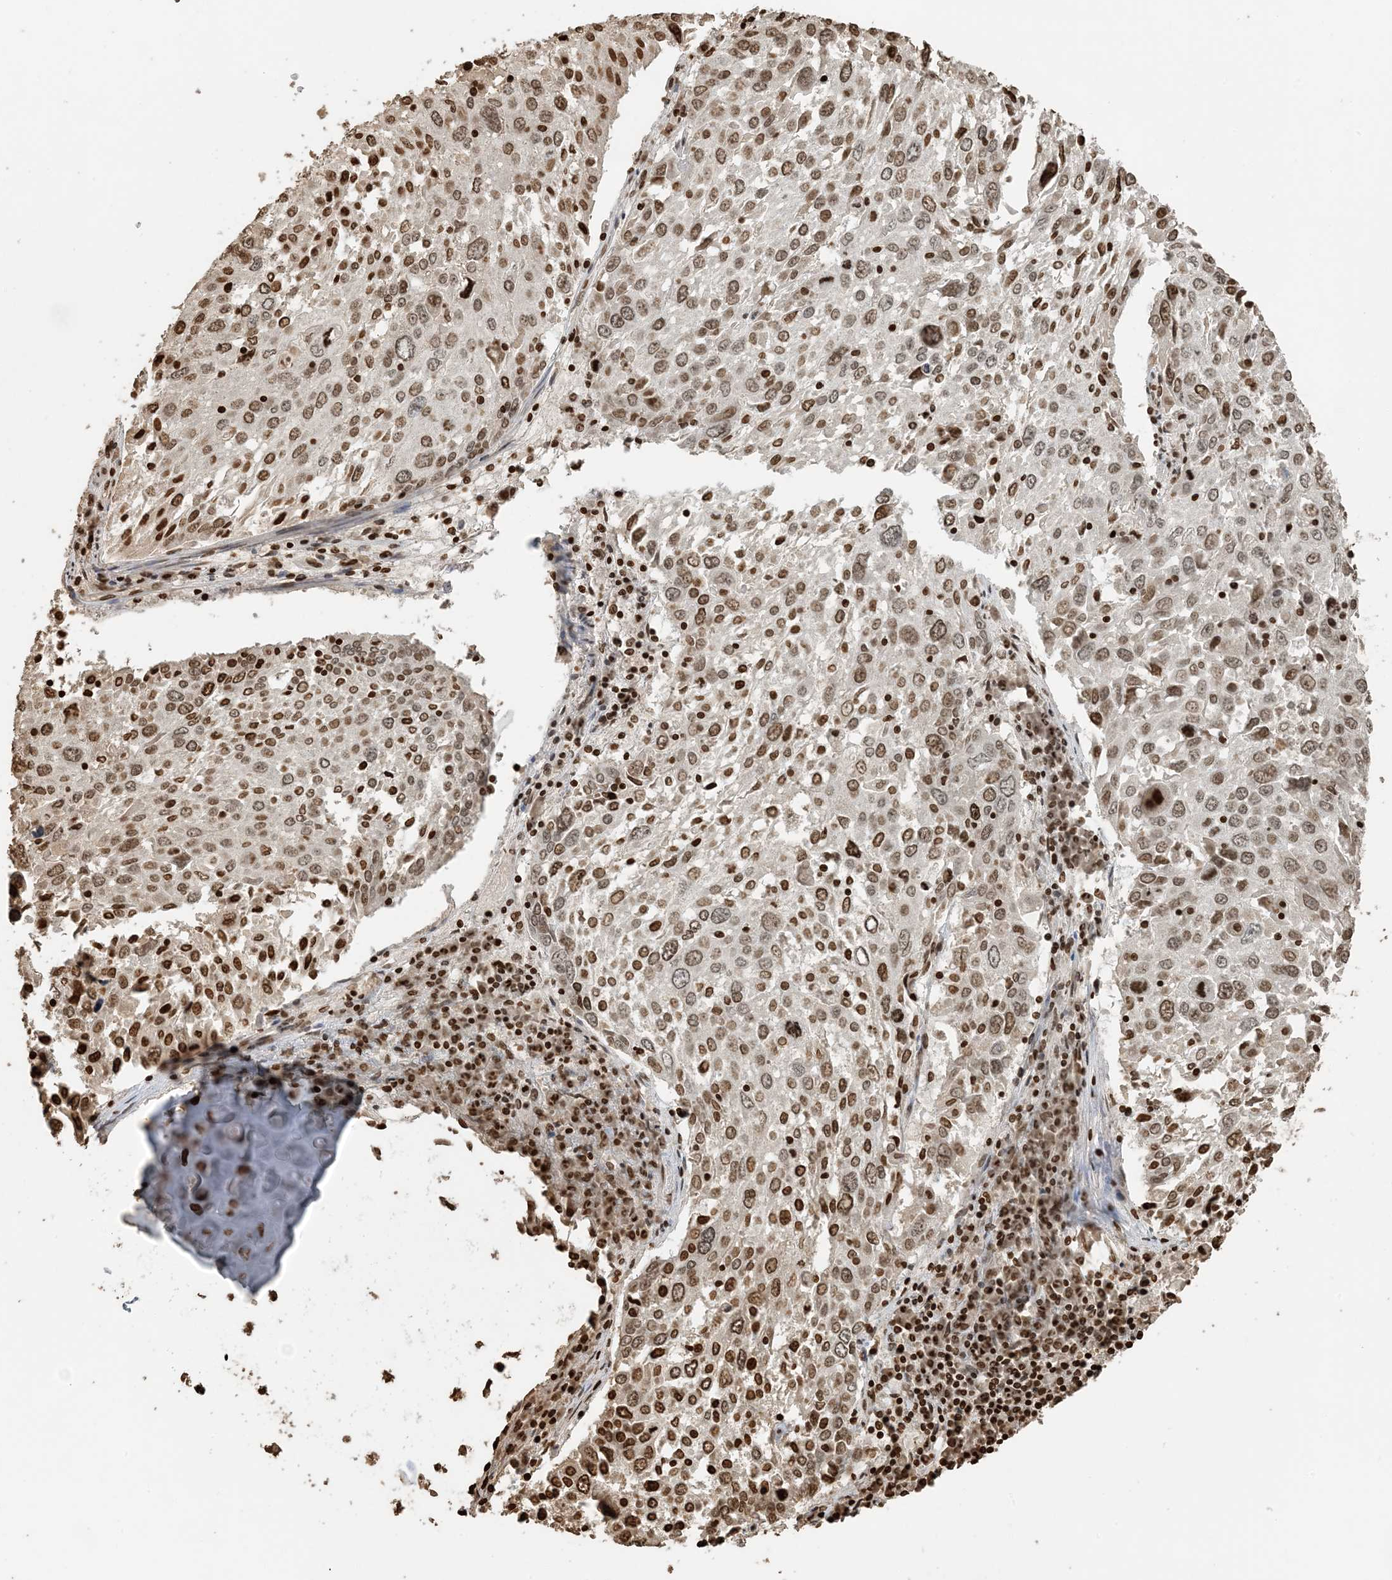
{"staining": {"intensity": "moderate", "quantity": ">75%", "location": "nuclear"}, "tissue": "lung cancer", "cell_type": "Tumor cells", "image_type": "cancer", "snomed": [{"axis": "morphology", "description": "Squamous cell carcinoma, NOS"}, {"axis": "topography", "description": "Lung"}], "caption": "Lung squamous cell carcinoma tissue reveals moderate nuclear staining in approximately >75% of tumor cells, visualized by immunohistochemistry.", "gene": "H3-3B", "patient": {"sex": "male", "age": 65}}